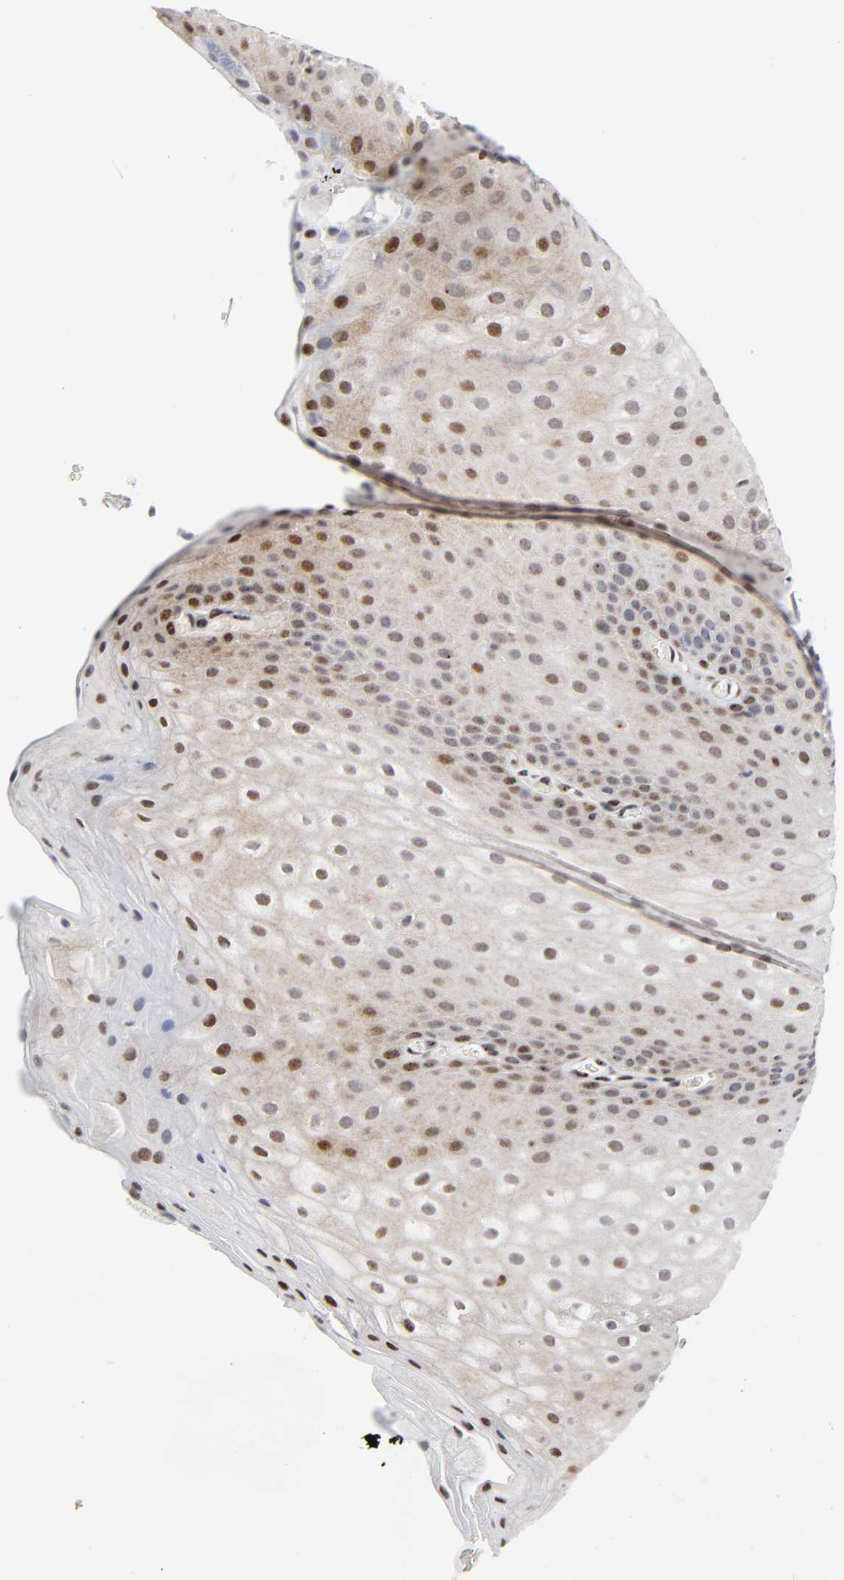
{"staining": {"intensity": "strong", "quantity": ">75%", "location": "nuclear"}, "tissue": "skin", "cell_type": "Epidermal cells", "image_type": "normal", "snomed": [{"axis": "morphology", "description": "Normal tissue, NOS"}, {"axis": "morphology", "description": "Hemorrhoids"}, {"axis": "morphology", "description": "Inflammation, NOS"}, {"axis": "topography", "description": "Anal"}], "caption": "Protein analysis of normal skin exhibits strong nuclear positivity in about >75% of epidermal cells. (Brightfield microscopy of DAB IHC at high magnification).", "gene": "STK38", "patient": {"sex": "male", "age": 60}}